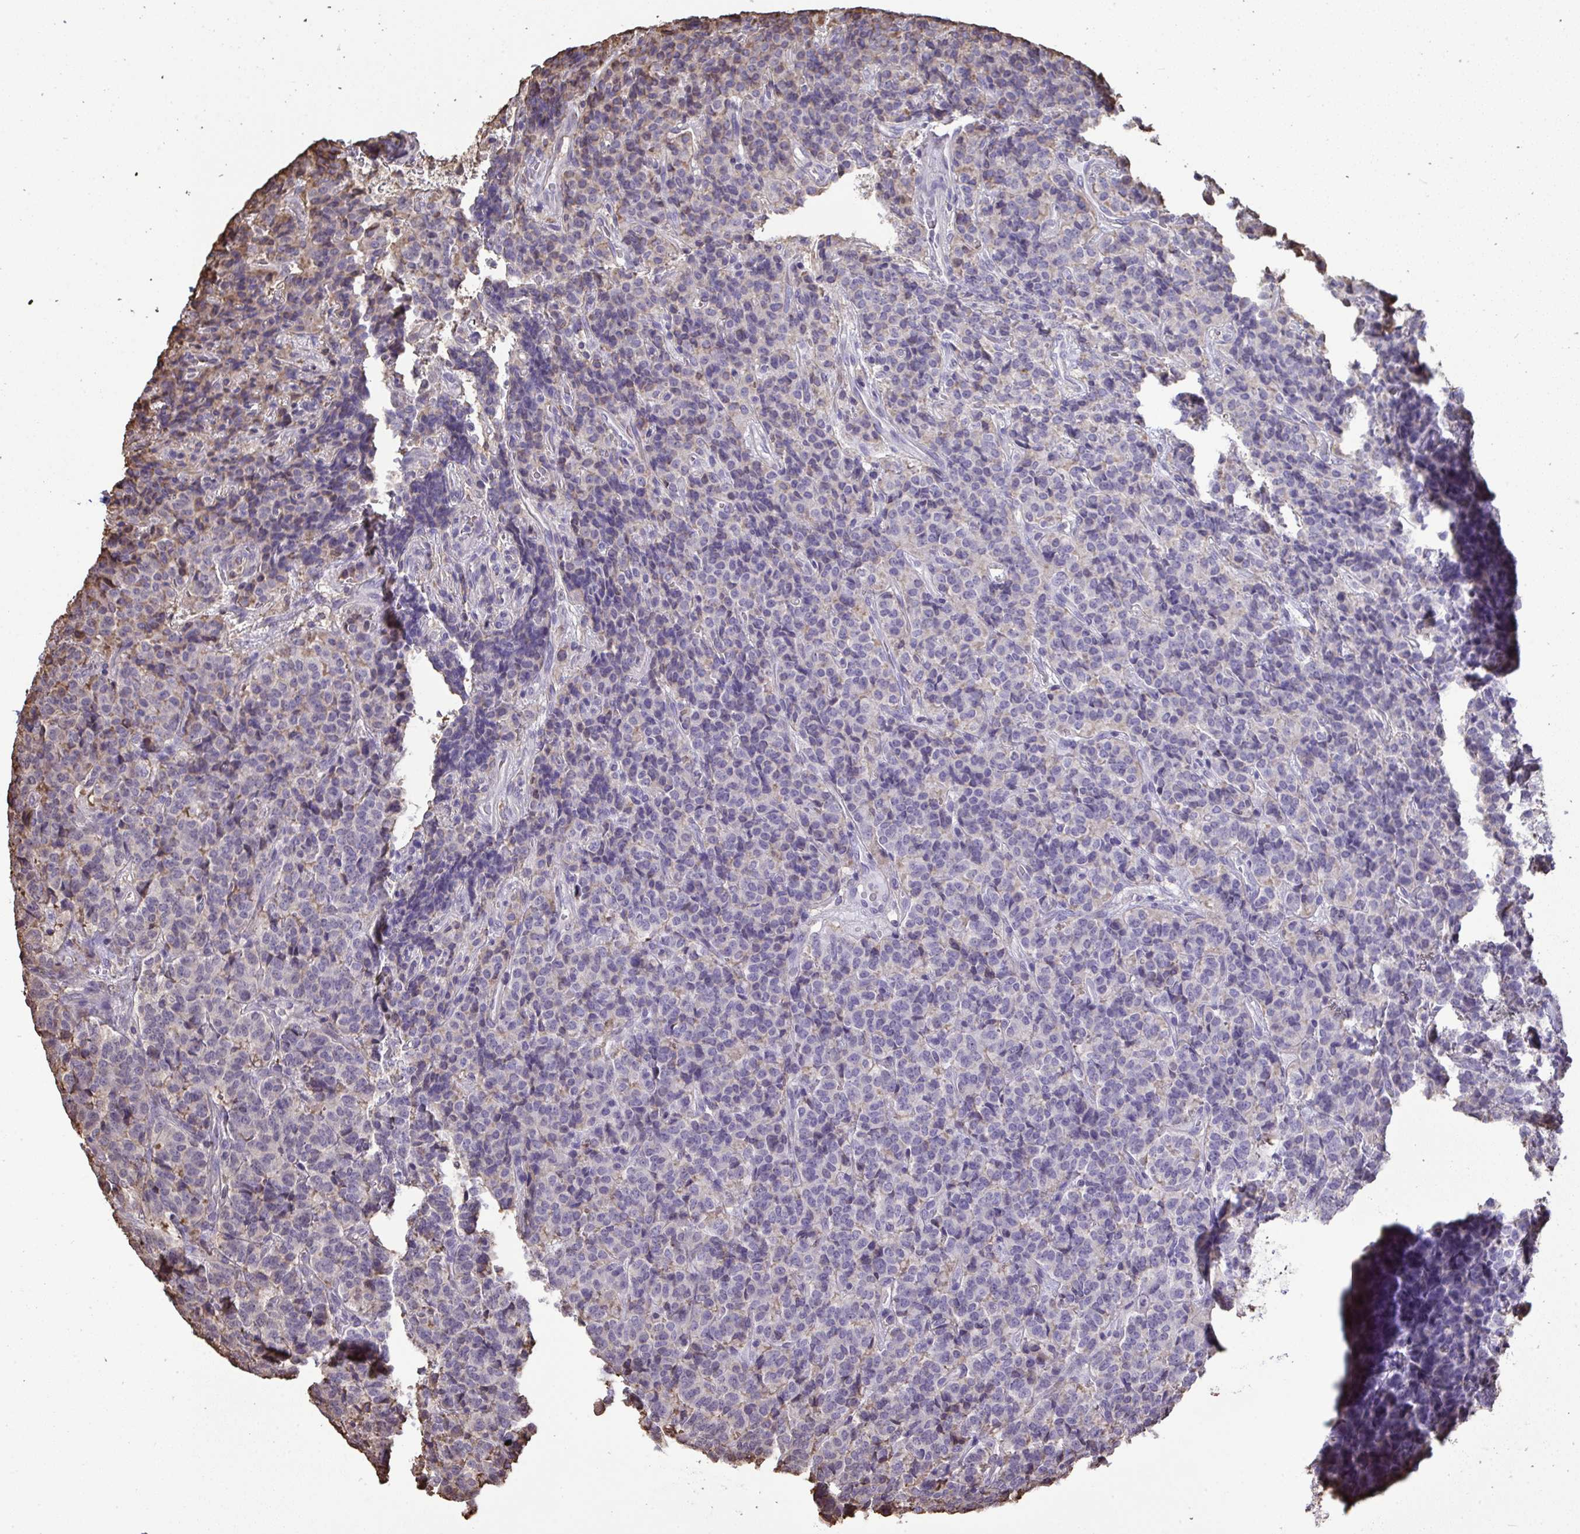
{"staining": {"intensity": "negative", "quantity": "none", "location": "none"}, "tissue": "carcinoid", "cell_type": "Tumor cells", "image_type": "cancer", "snomed": [{"axis": "morphology", "description": "Carcinoid, malignant, NOS"}, {"axis": "topography", "description": "Pancreas"}], "caption": "This is an immunohistochemistry histopathology image of human carcinoid. There is no positivity in tumor cells.", "gene": "ANXA5", "patient": {"sex": "male", "age": 36}}